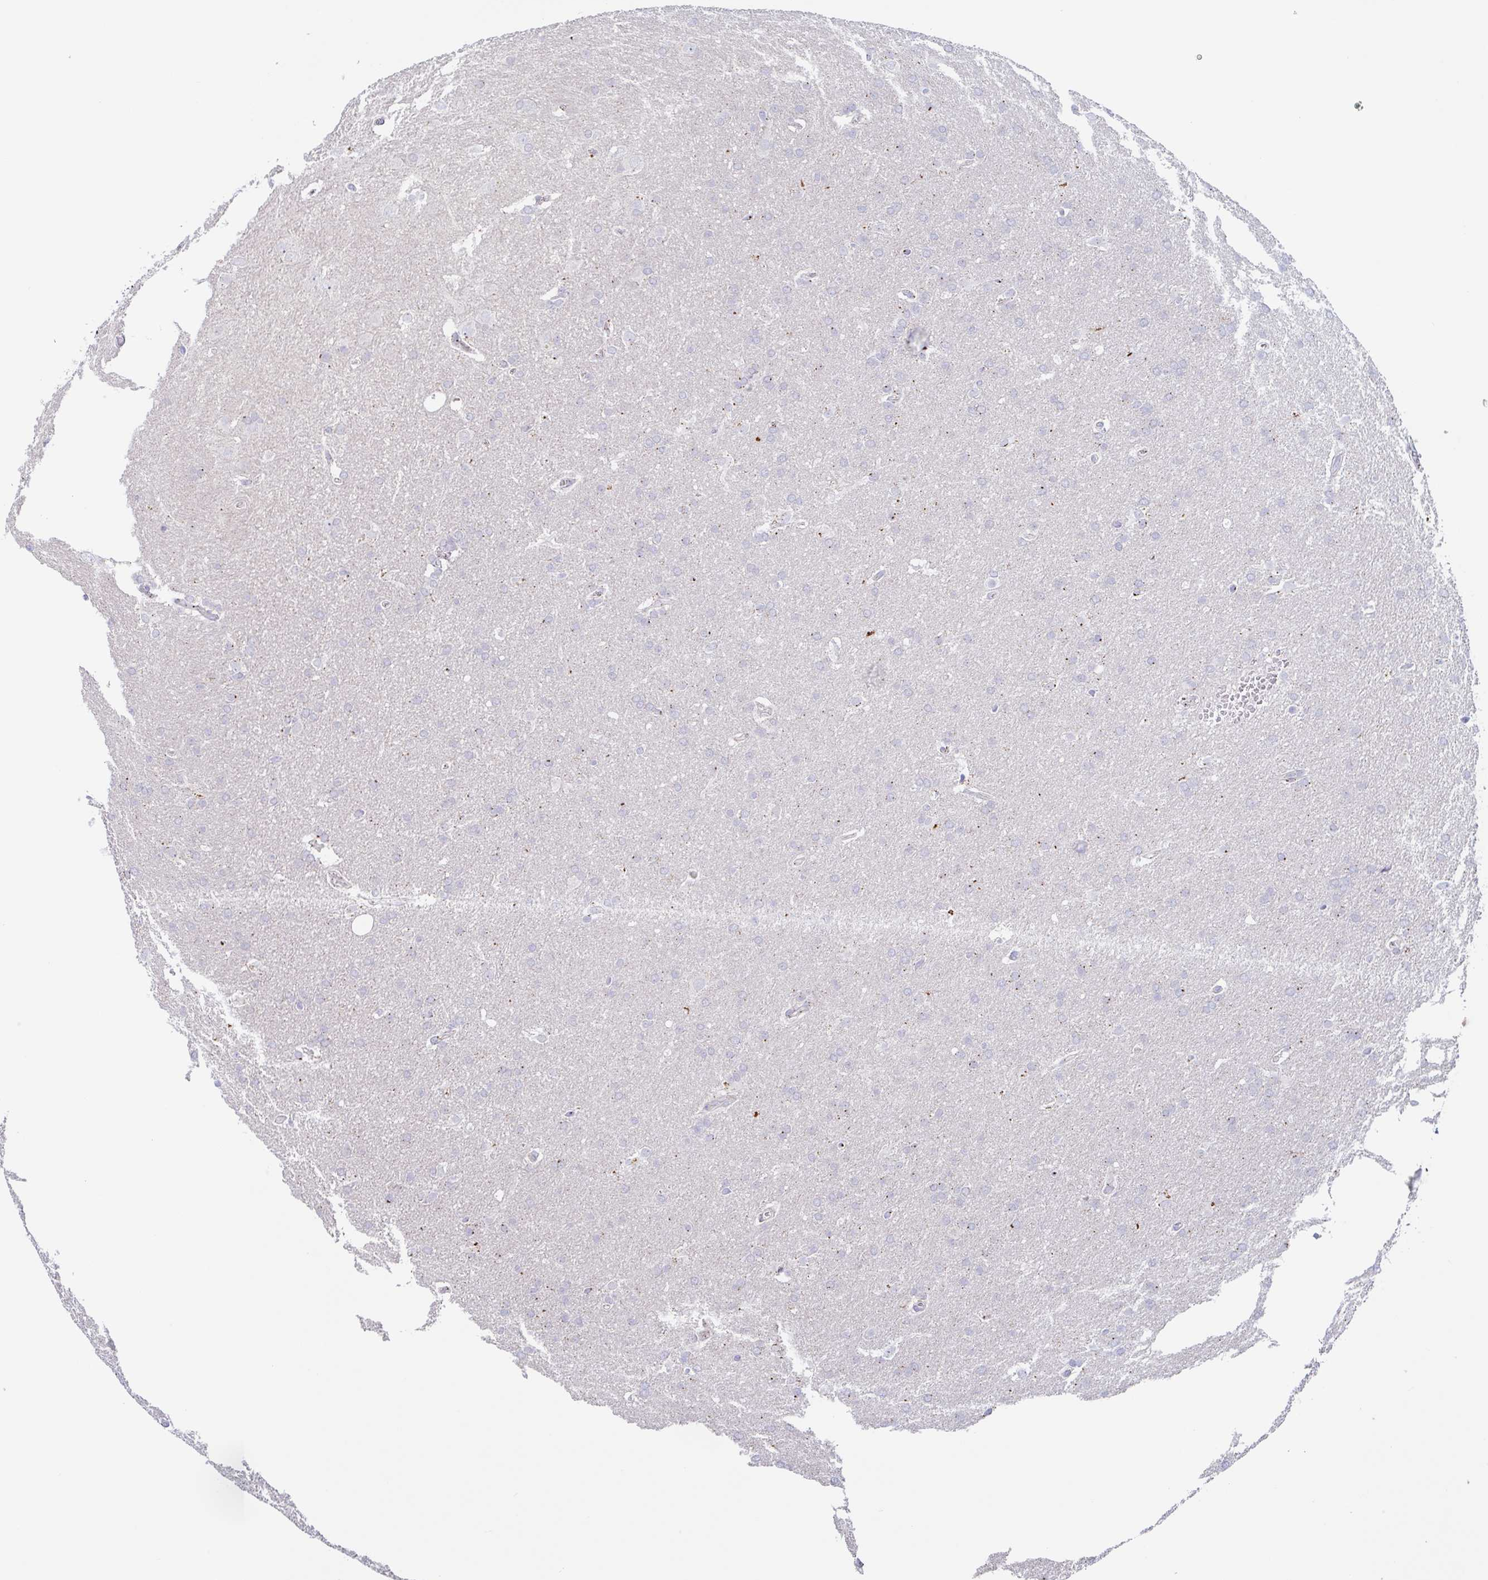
{"staining": {"intensity": "moderate", "quantity": "<25%", "location": "cytoplasmic/membranous"}, "tissue": "glioma", "cell_type": "Tumor cells", "image_type": "cancer", "snomed": [{"axis": "morphology", "description": "Glioma, malignant, Low grade"}, {"axis": "topography", "description": "Brain"}], "caption": "Malignant glioma (low-grade) stained for a protein (brown) shows moderate cytoplasmic/membranous positive expression in about <25% of tumor cells.", "gene": "CHMP5", "patient": {"sex": "female", "age": 32}}